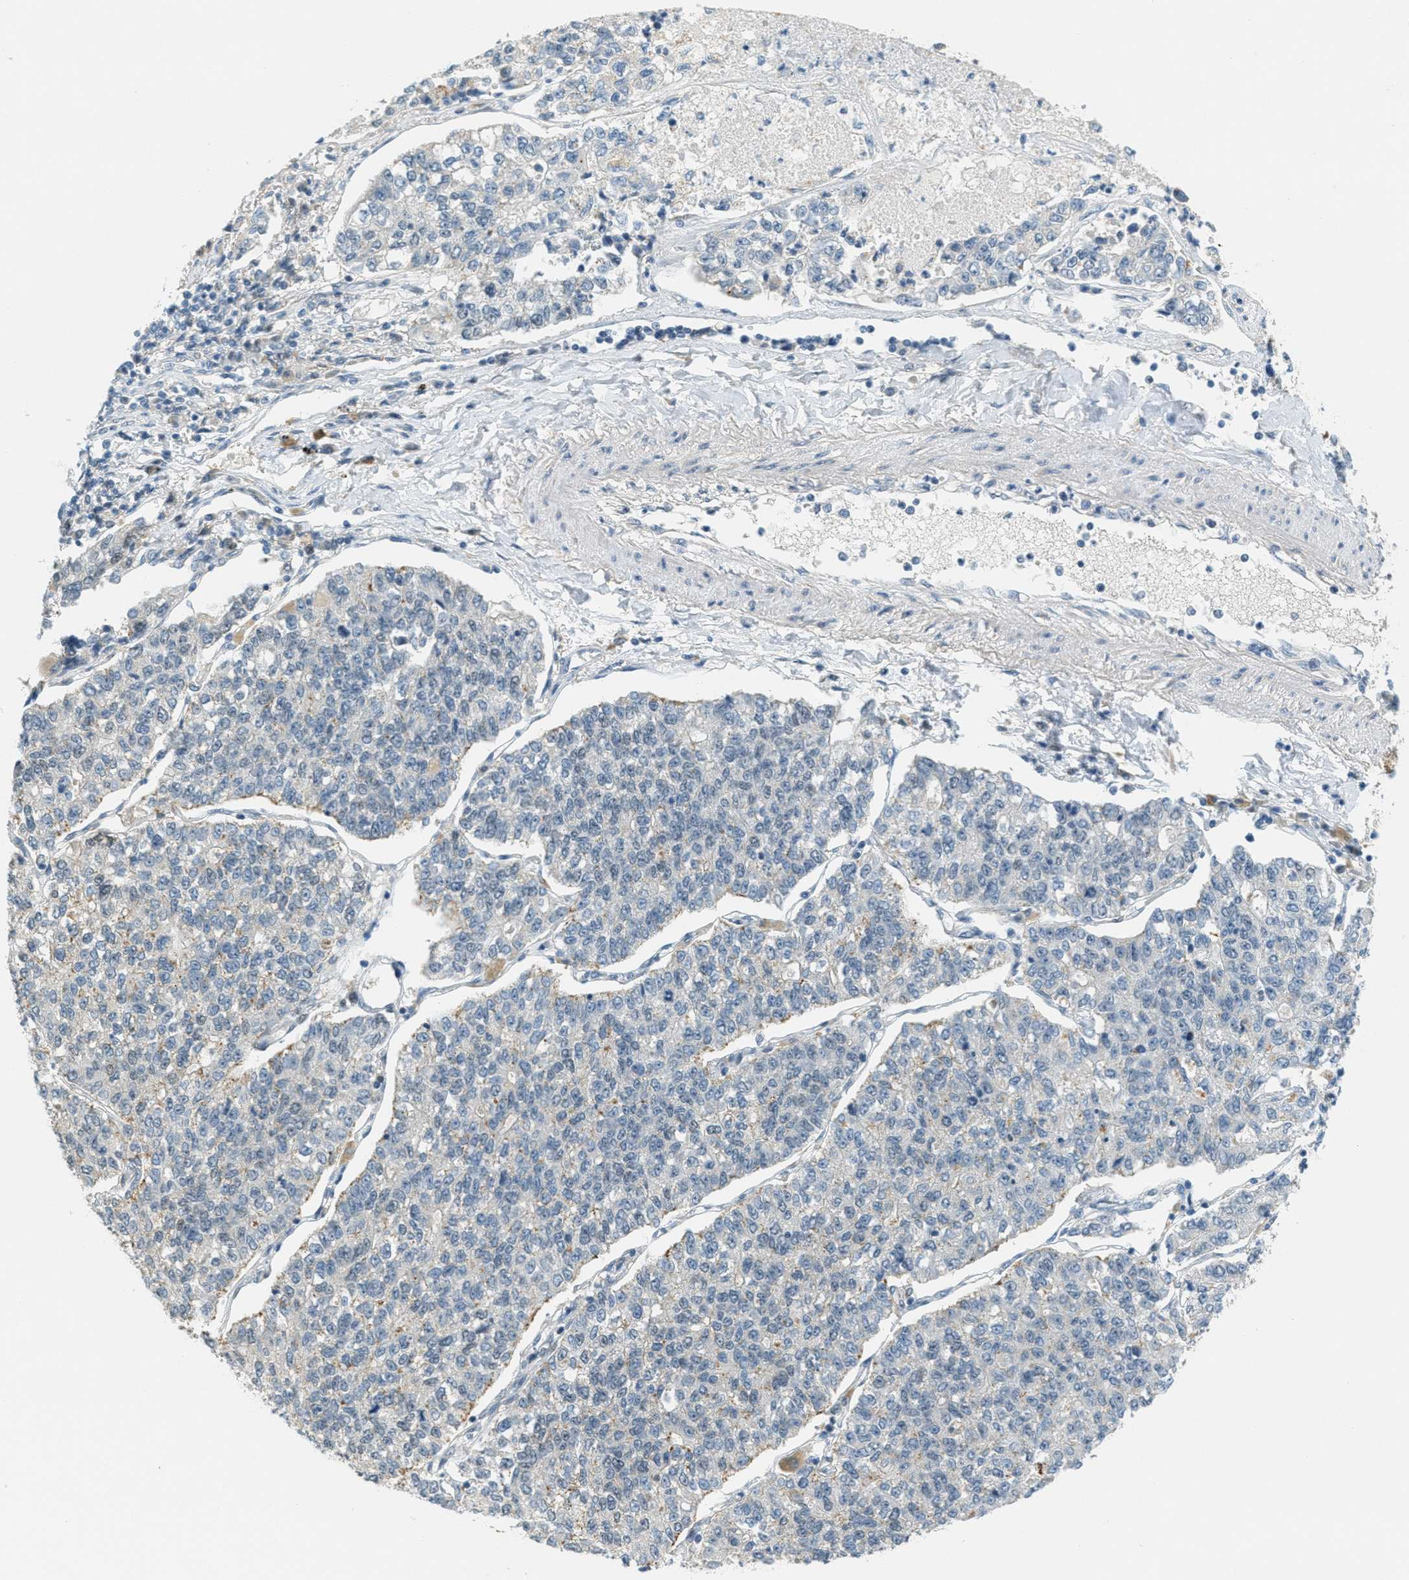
{"staining": {"intensity": "negative", "quantity": "none", "location": "none"}, "tissue": "lung cancer", "cell_type": "Tumor cells", "image_type": "cancer", "snomed": [{"axis": "morphology", "description": "Adenocarcinoma, NOS"}, {"axis": "topography", "description": "Lung"}], "caption": "High magnification brightfield microscopy of lung adenocarcinoma stained with DAB (3,3'-diaminobenzidine) (brown) and counterstained with hematoxylin (blue): tumor cells show no significant expression. Brightfield microscopy of immunohistochemistry (IHC) stained with DAB (brown) and hematoxylin (blue), captured at high magnification.", "gene": "TCF3", "patient": {"sex": "male", "age": 49}}